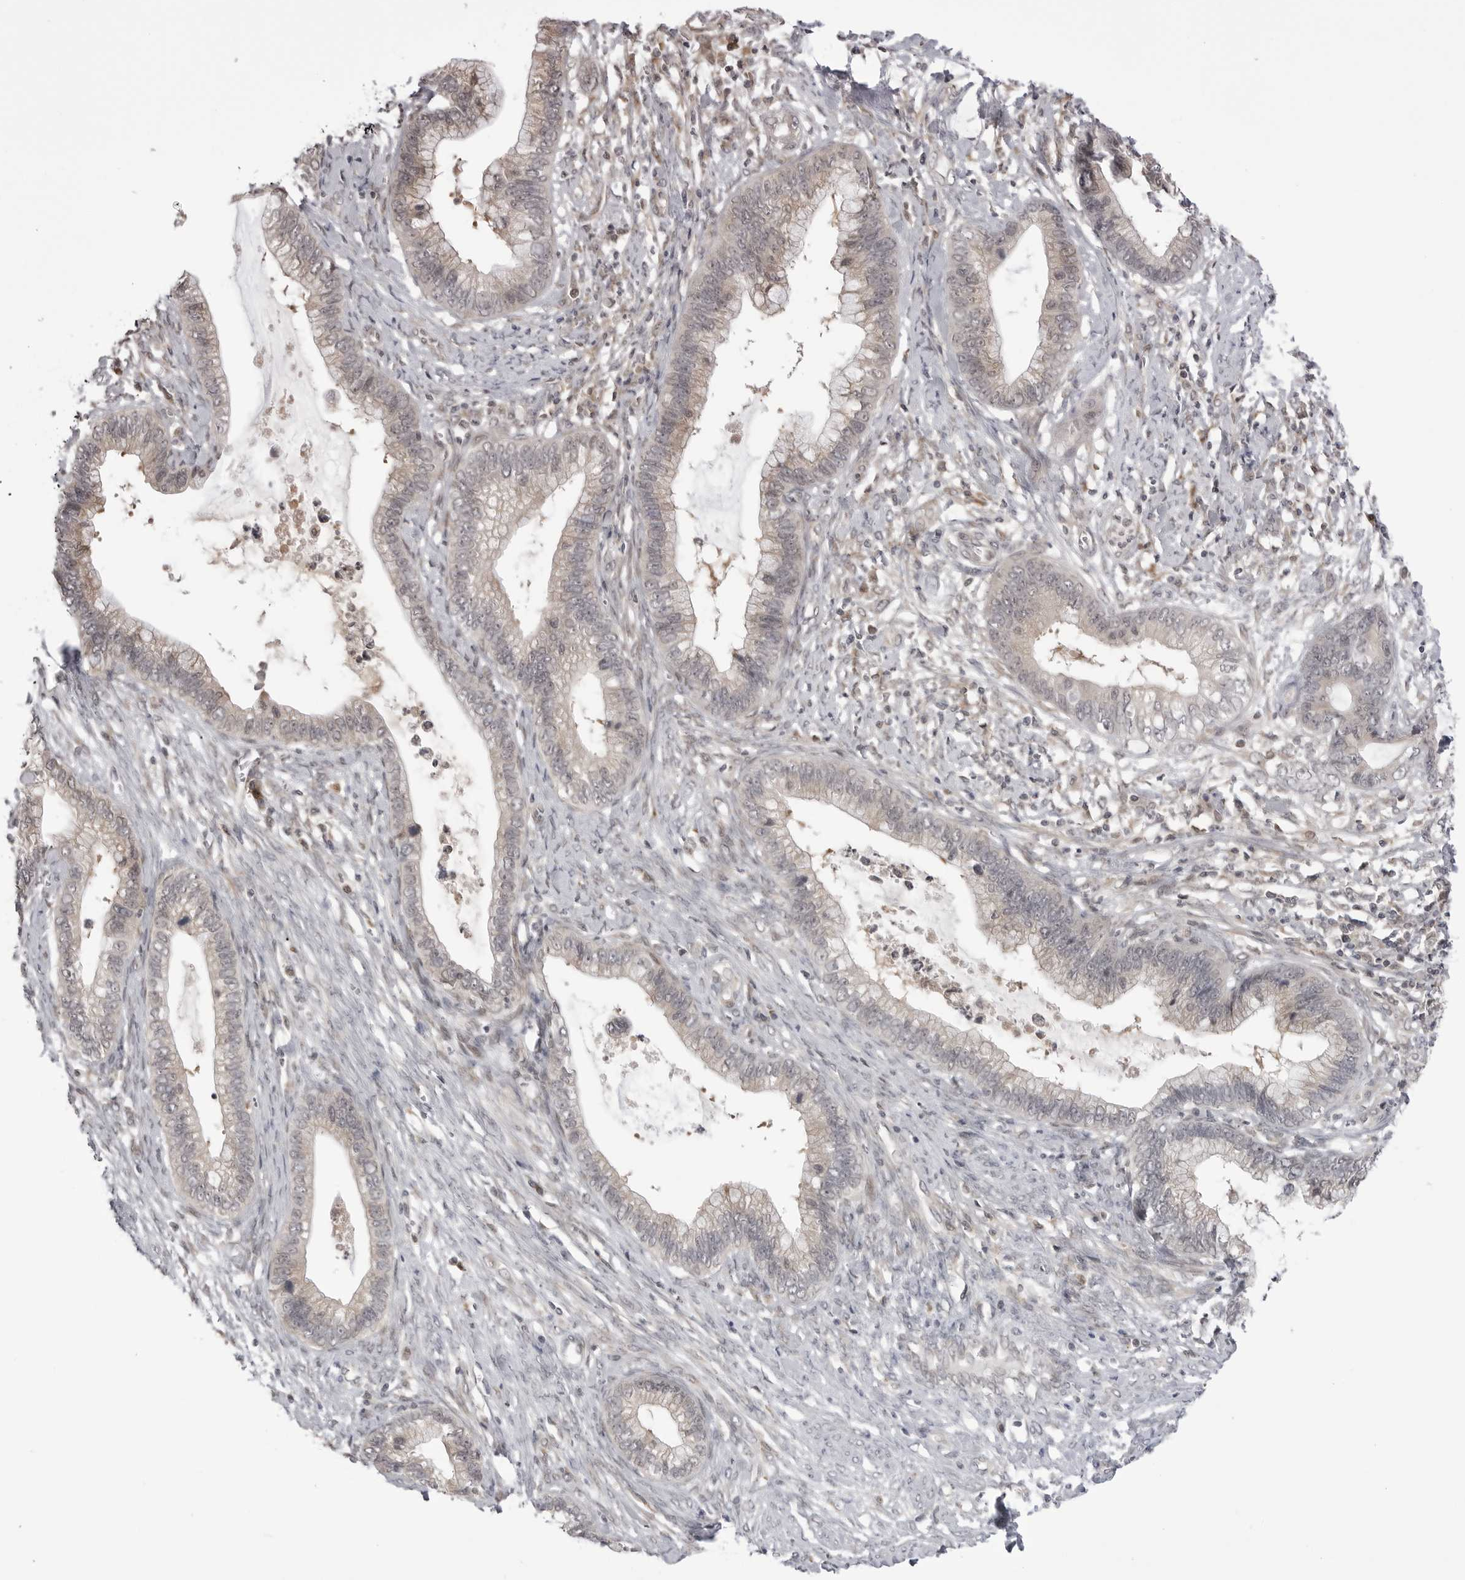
{"staining": {"intensity": "weak", "quantity": "<25%", "location": "cytoplasmic/membranous"}, "tissue": "cervical cancer", "cell_type": "Tumor cells", "image_type": "cancer", "snomed": [{"axis": "morphology", "description": "Adenocarcinoma, NOS"}, {"axis": "topography", "description": "Cervix"}], "caption": "An IHC image of cervical adenocarcinoma is shown. There is no staining in tumor cells of cervical adenocarcinoma.", "gene": "PTK2B", "patient": {"sex": "female", "age": 44}}